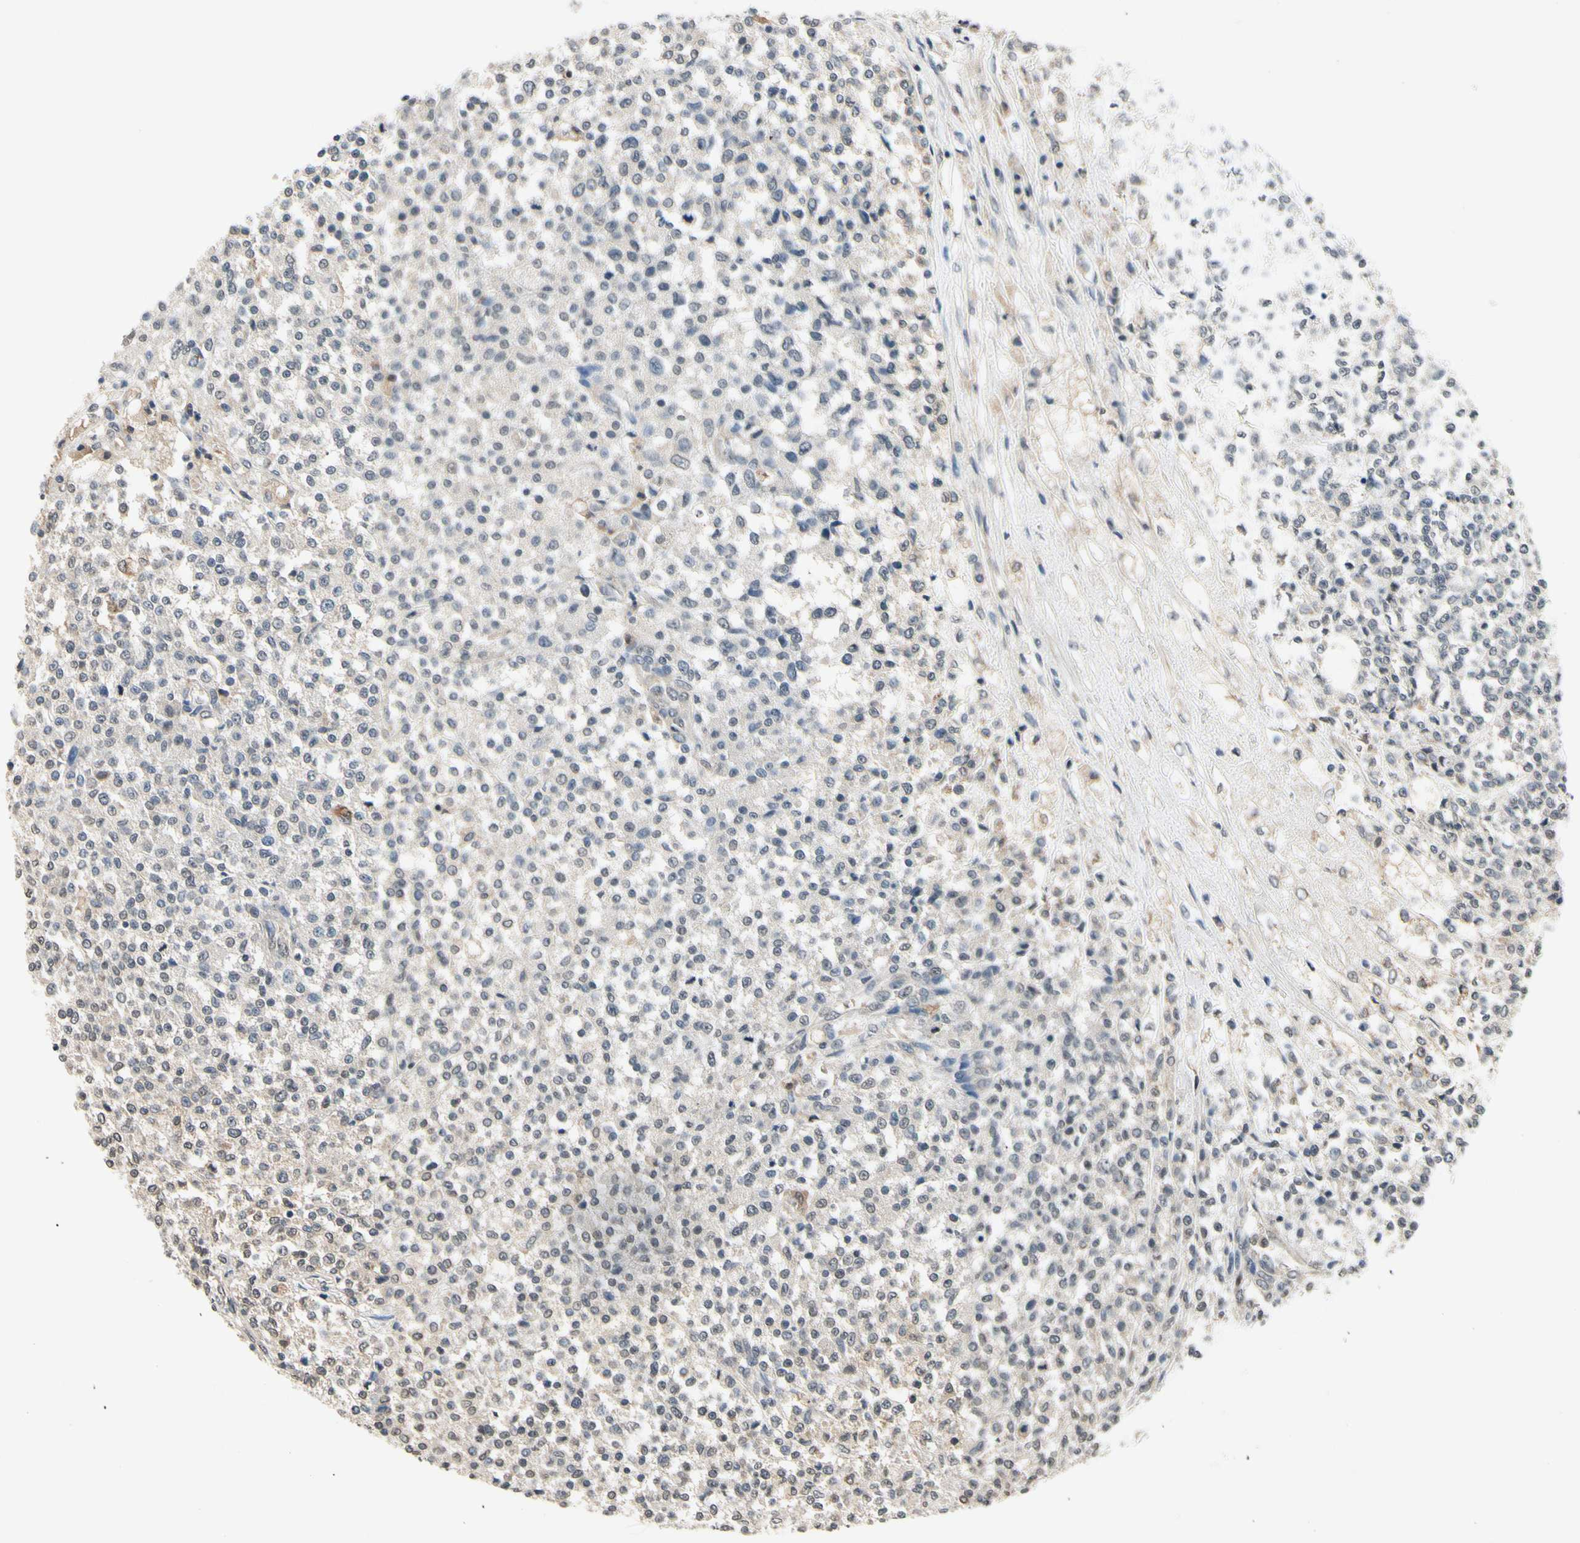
{"staining": {"intensity": "weak", "quantity": "25%-75%", "location": "cytoplasmic/membranous"}, "tissue": "testis cancer", "cell_type": "Tumor cells", "image_type": "cancer", "snomed": [{"axis": "morphology", "description": "Seminoma, NOS"}, {"axis": "topography", "description": "Testis"}], "caption": "Human testis cancer stained for a protein (brown) displays weak cytoplasmic/membranous positive staining in approximately 25%-75% of tumor cells.", "gene": "GCLC", "patient": {"sex": "male", "age": 59}}